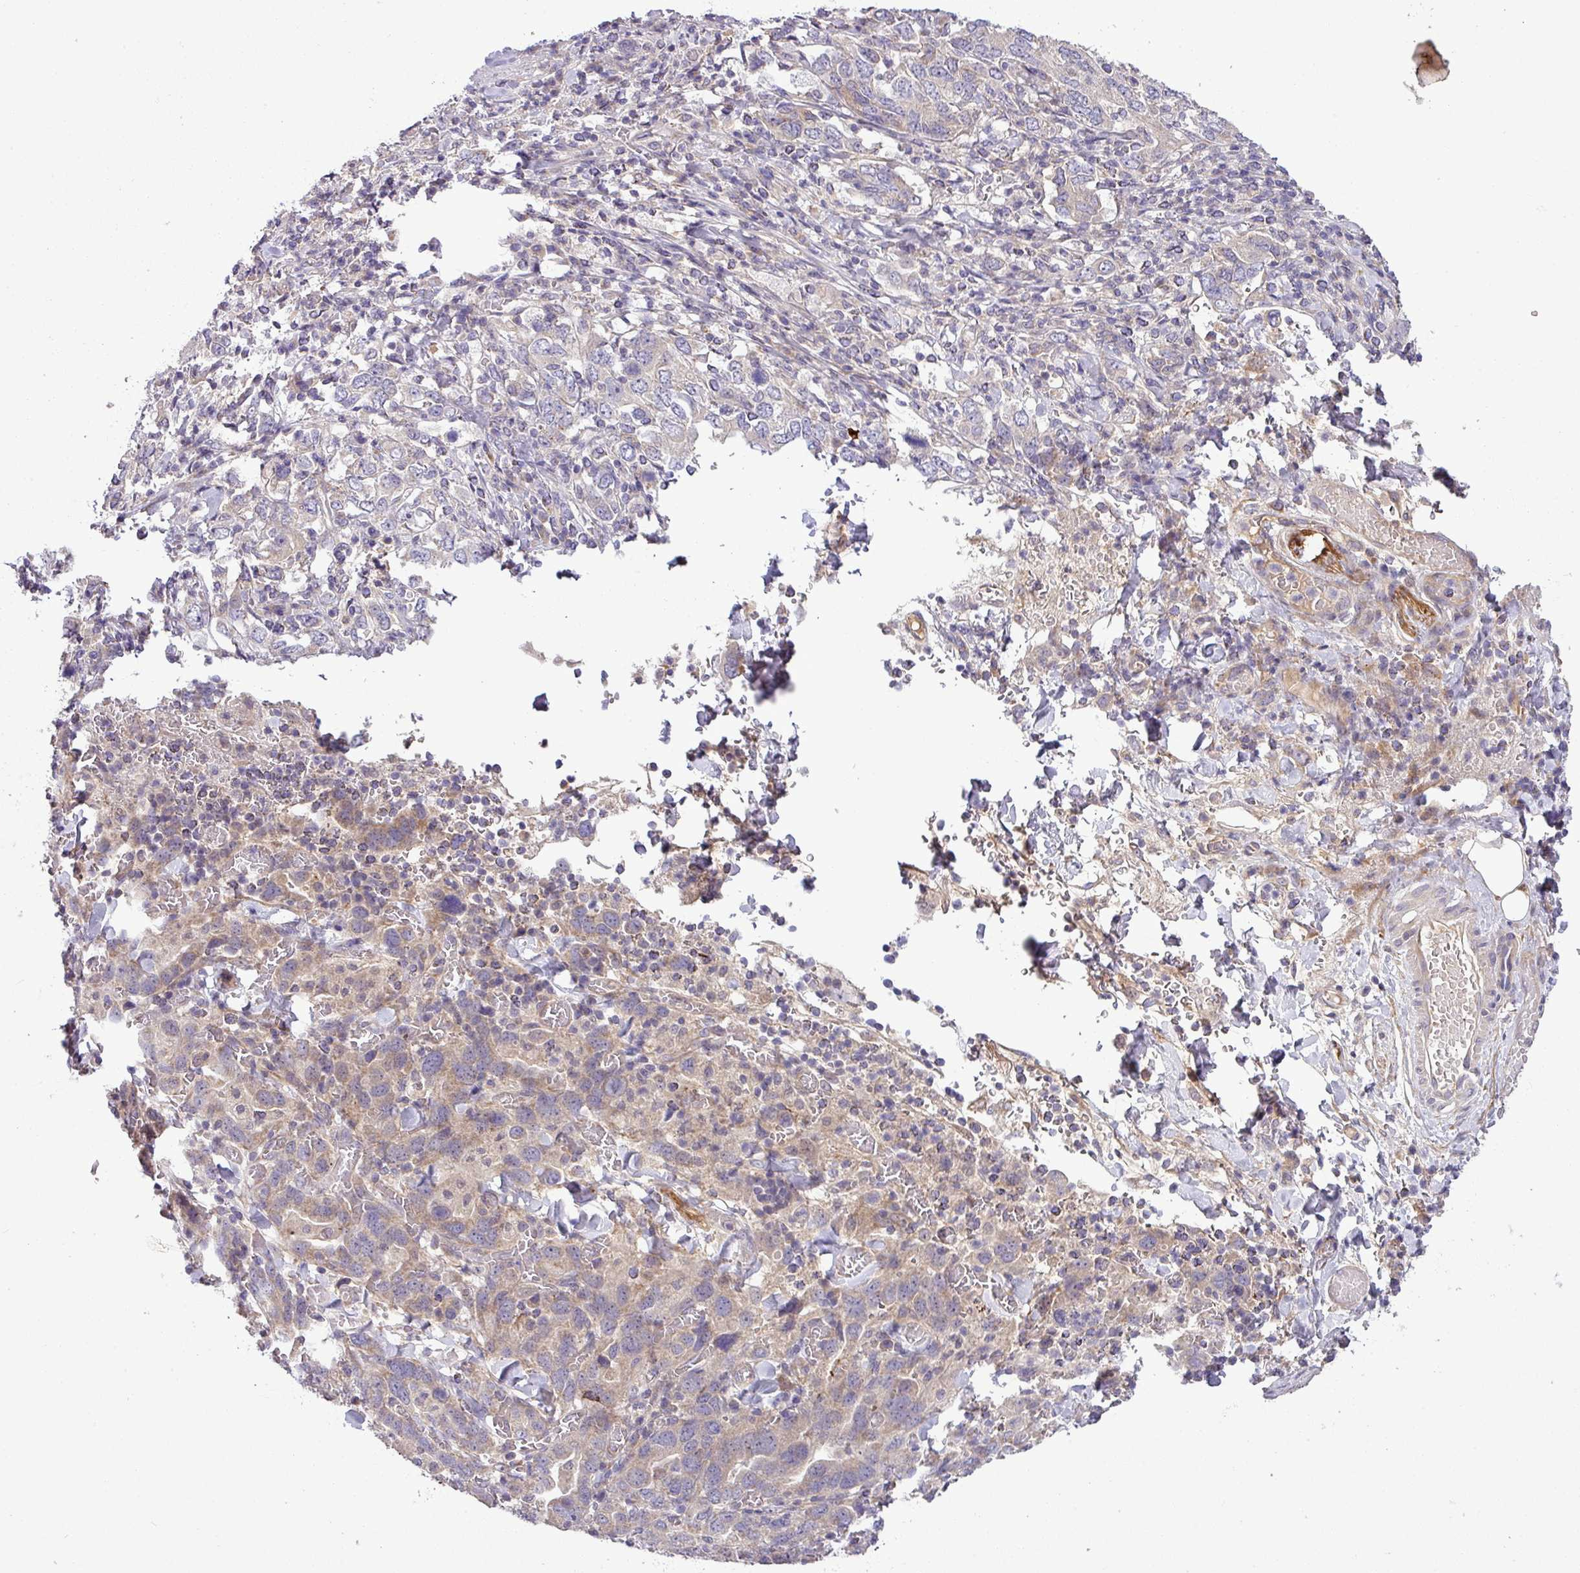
{"staining": {"intensity": "weak", "quantity": "25%-75%", "location": "cytoplasmic/membranous"}, "tissue": "stomach cancer", "cell_type": "Tumor cells", "image_type": "cancer", "snomed": [{"axis": "morphology", "description": "Adenocarcinoma, NOS"}, {"axis": "topography", "description": "Stomach, upper"}, {"axis": "topography", "description": "Stomach"}], "caption": "A micrograph showing weak cytoplasmic/membranous staining in approximately 25%-75% of tumor cells in stomach cancer (adenocarcinoma), as visualized by brown immunohistochemical staining.", "gene": "XIAP", "patient": {"sex": "male", "age": 62}}